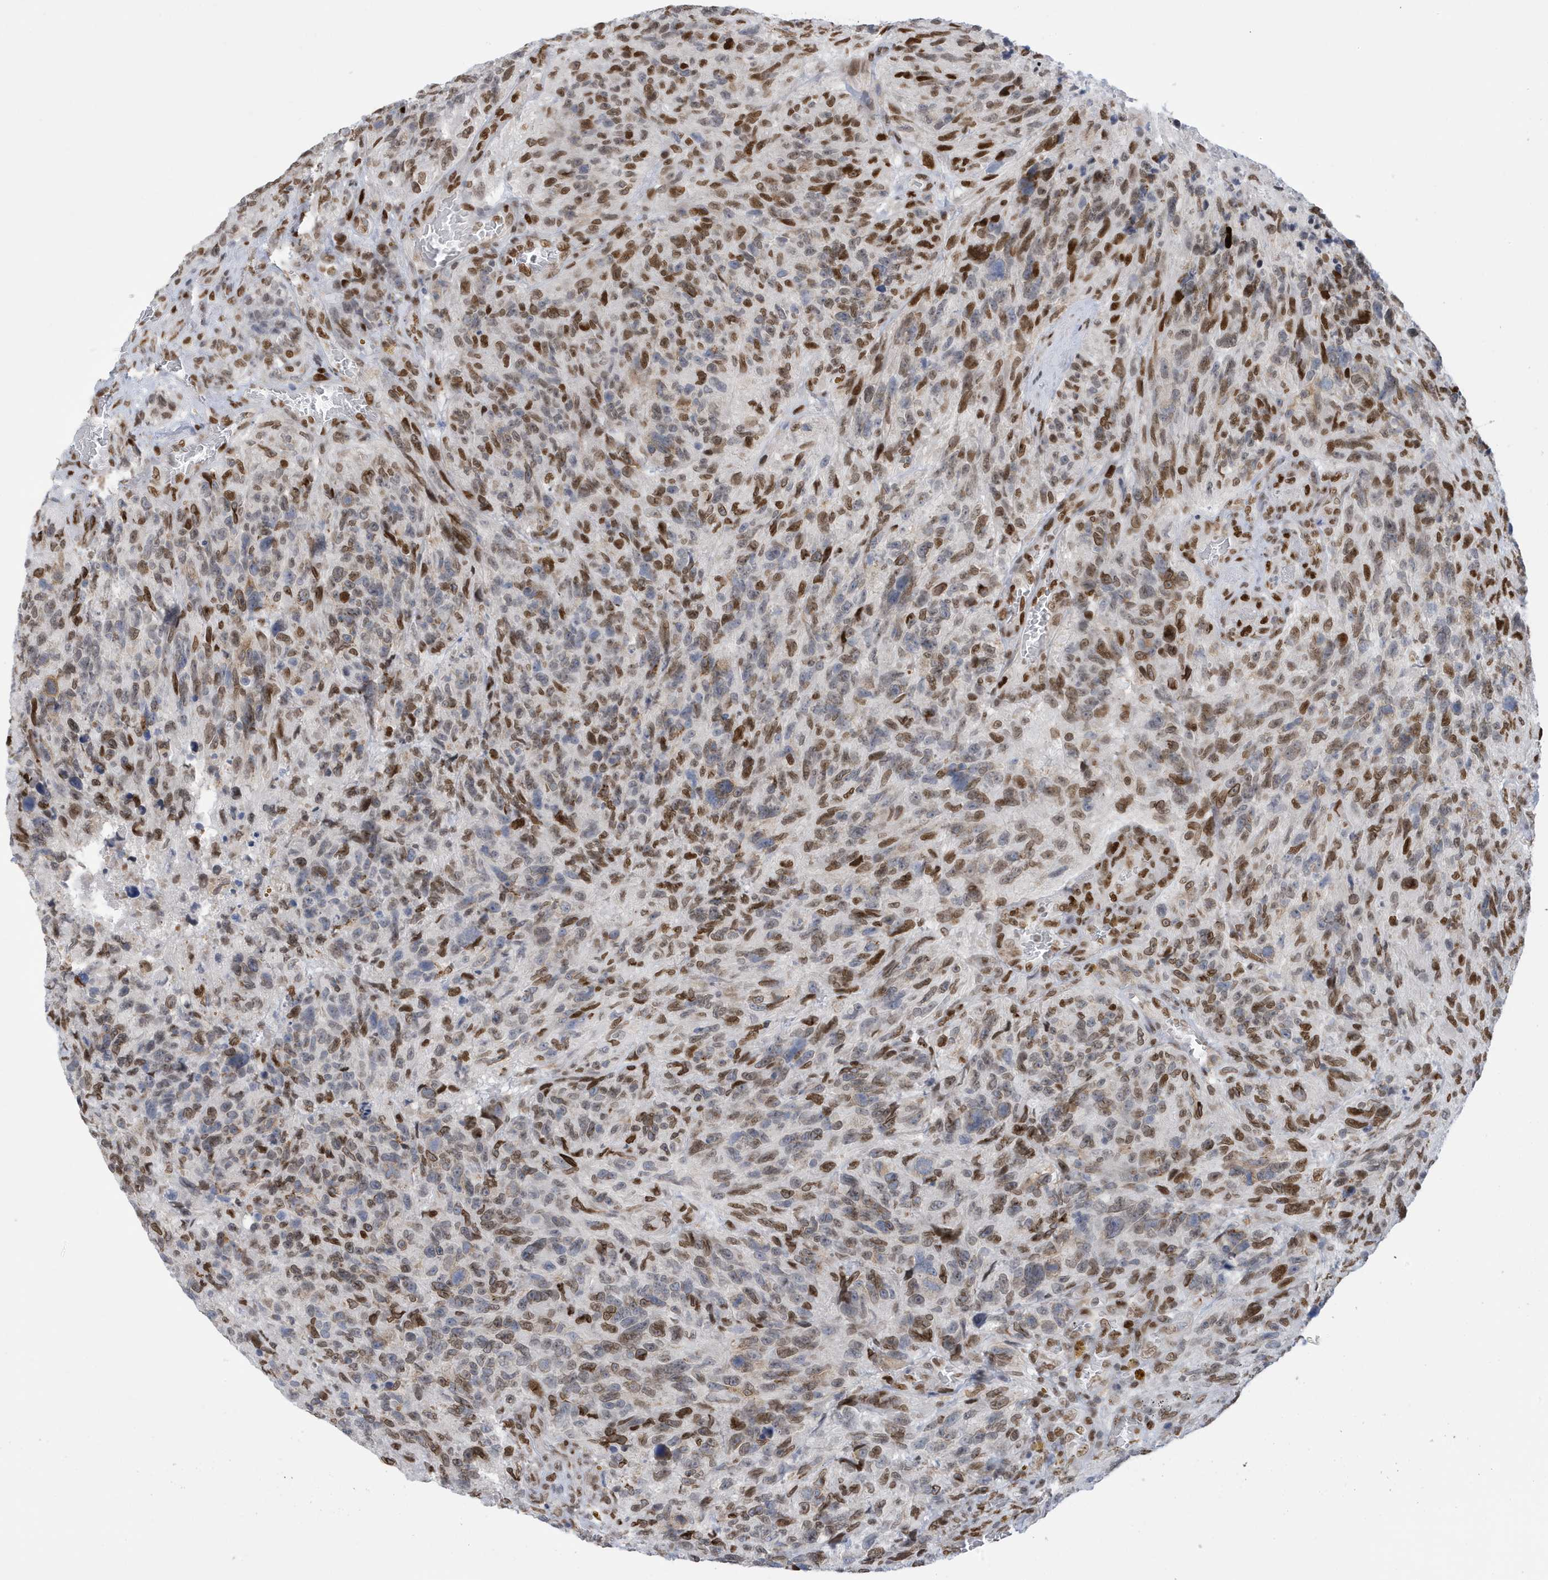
{"staining": {"intensity": "moderate", "quantity": "25%-75%", "location": "nuclear"}, "tissue": "glioma", "cell_type": "Tumor cells", "image_type": "cancer", "snomed": [{"axis": "morphology", "description": "Glioma, malignant, High grade"}, {"axis": "topography", "description": "Brain"}], "caption": "Immunohistochemistry of human glioma exhibits medium levels of moderate nuclear expression in about 25%-75% of tumor cells.", "gene": "PCYT1A", "patient": {"sex": "male", "age": 69}}